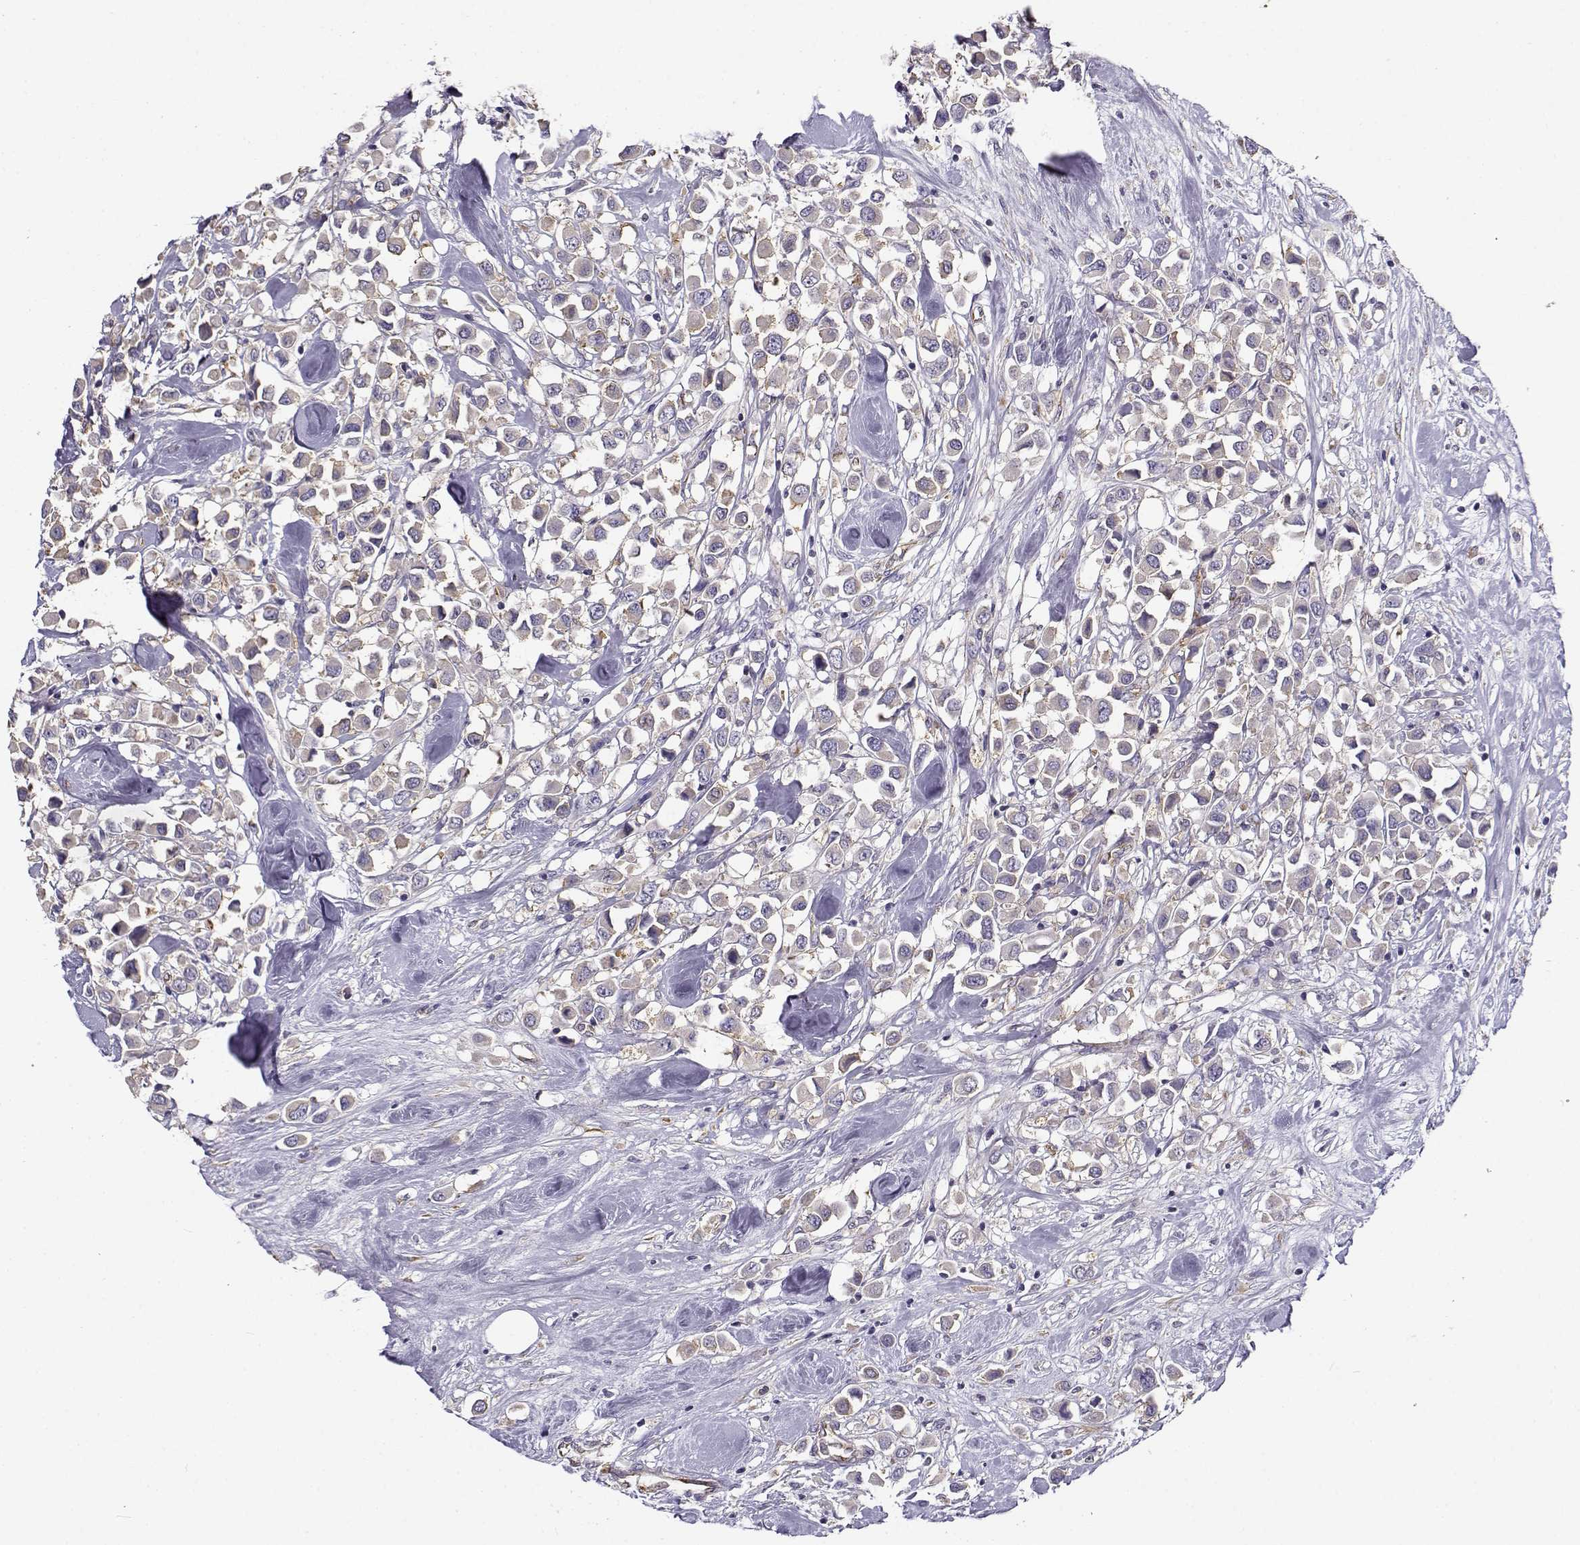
{"staining": {"intensity": "negative", "quantity": "none", "location": "none"}, "tissue": "breast cancer", "cell_type": "Tumor cells", "image_type": "cancer", "snomed": [{"axis": "morphology", "description": "Duct carcinoma"}, {"axis": "topography", "description": "Breast"}], "caption": "The photomicrograph reveals no significant staining in tumor cells of breast cancer.", "gene": "BEND6", "patient": {"sex": "female", "age": 61}}